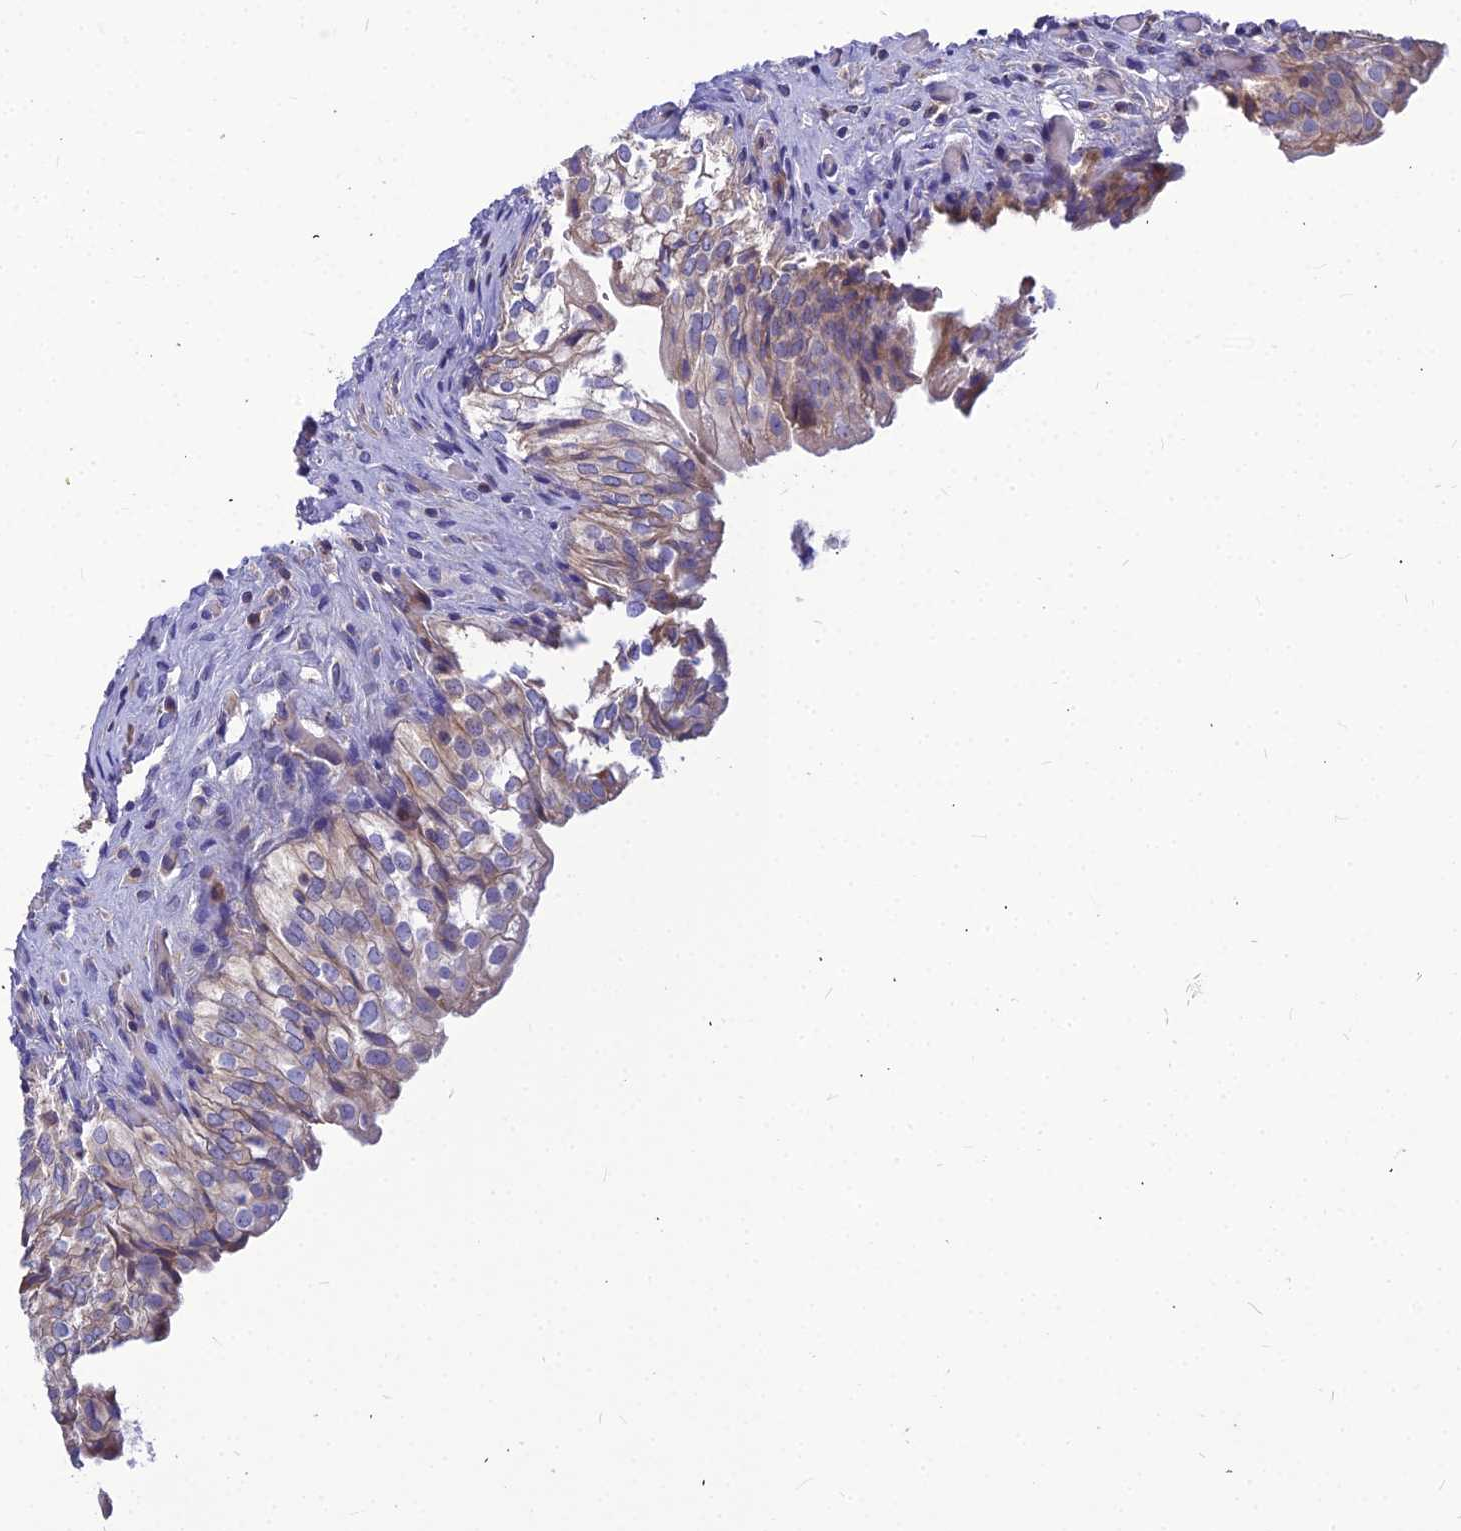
{"staining": {"intensity": "weak", "quantity": "25%-75%", "location": "cytoplasmic/membranous"}, "tissue": "urinary bladder", "cell_type": "Urothelial cells", "image_type": "normal", "snomed": [{"axis": "morphology", "description": "Normal tissue, NOS"}, {"axis": "topography", "description": "Urinary bladder"}], "caption": "DAB (3,3'-diaminobenzidine) immunohistochemical staining of normal urinary bladder shows weak cytoplasmic/membranous protein expression in approximately 25%-75% of urothelial cells. Using DAB (3,3'-diaminobenzidine) (brown) and hematoxylin (blue) stains, captured at high magnification using brightfield microscopy.", "gene": "ASPHD1", "patient": {"sex": "male", "age": 55}}